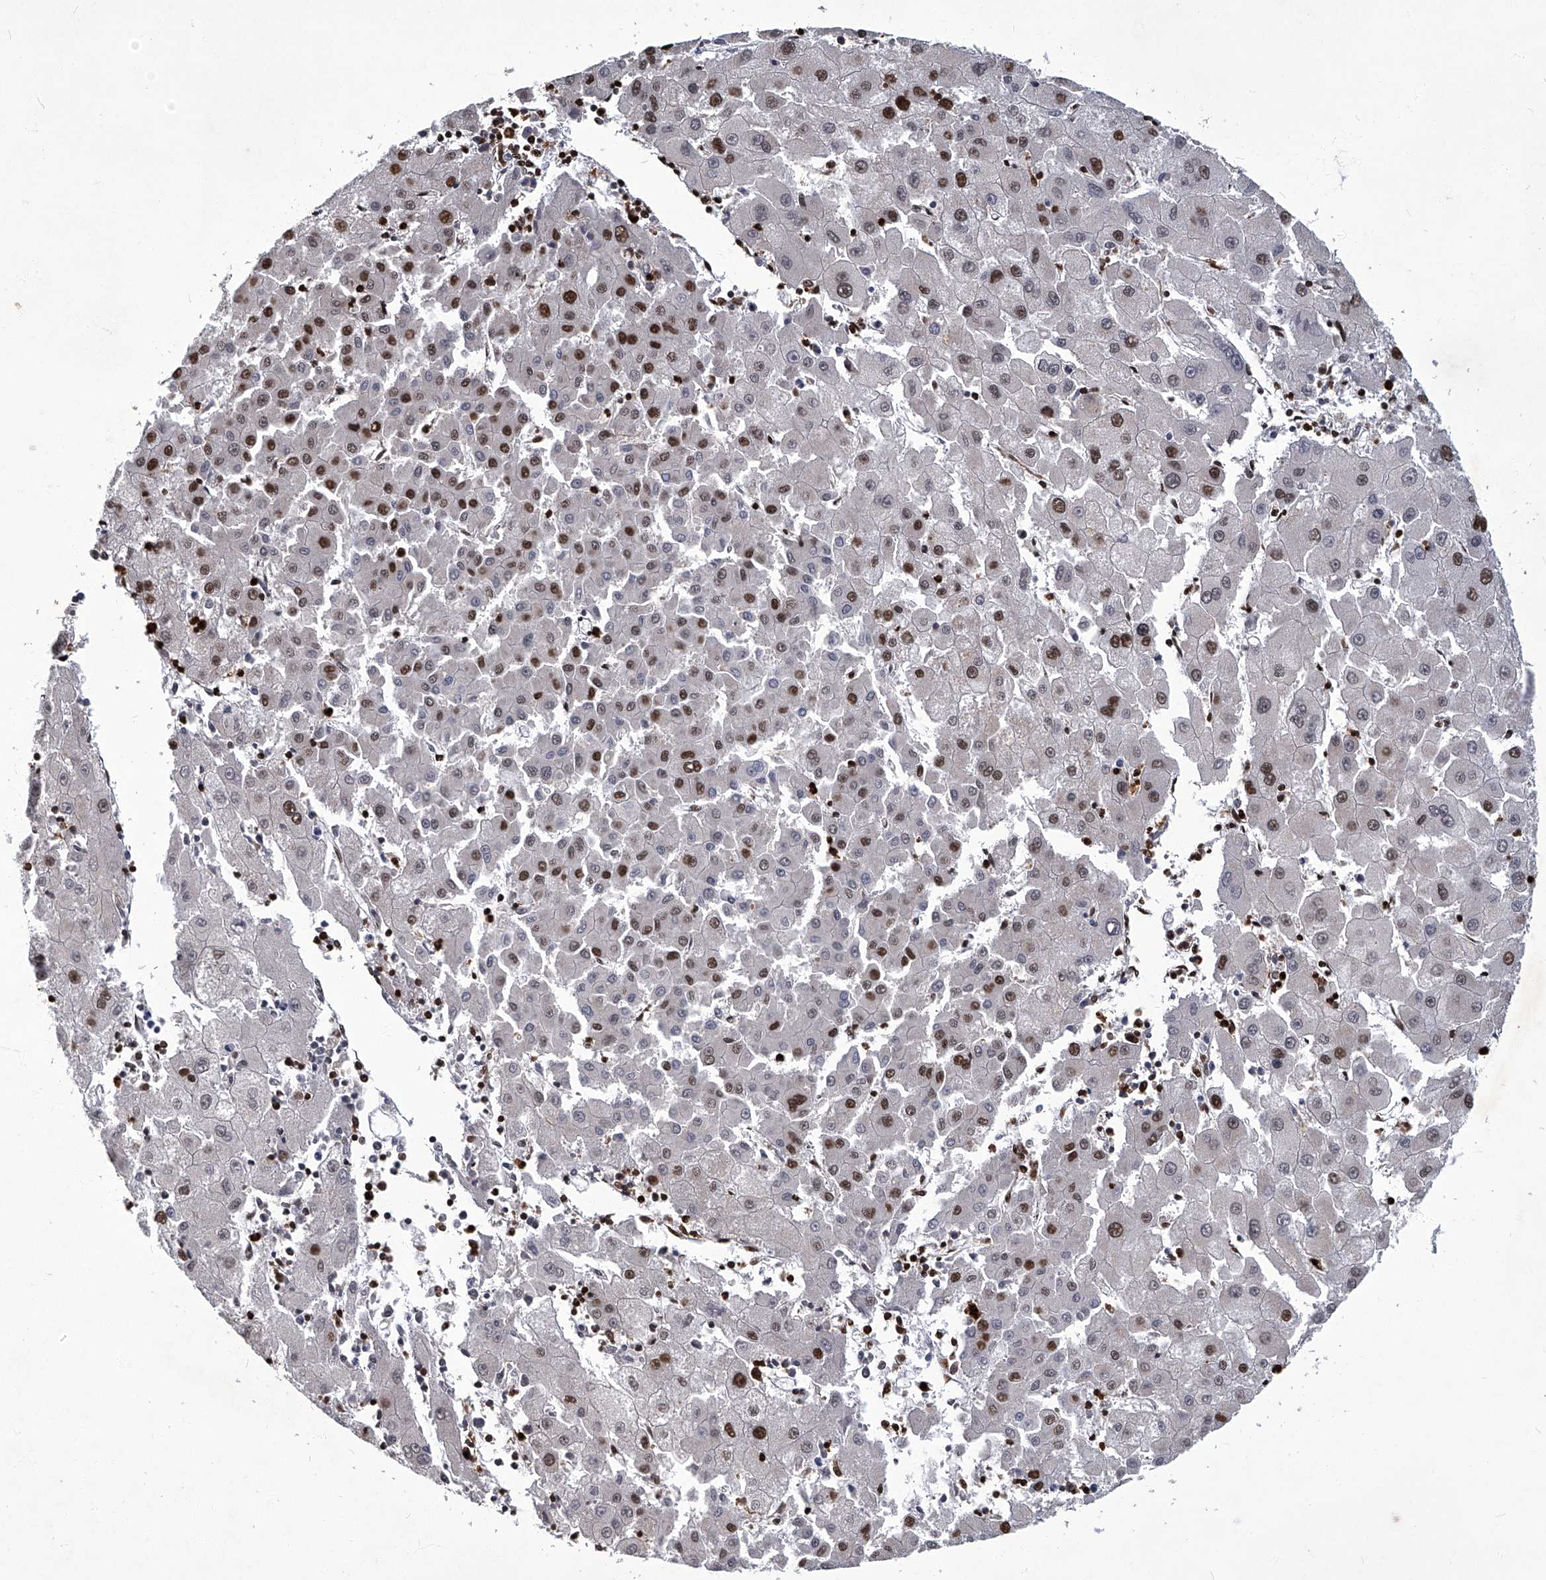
{"staining": {"intensity": "moderate", "quantity": "25%-75%", "location": "nuclear"}, "tissue": "liver cancer", "cell_type": "Tumor cells", "image_type": "cancer", "snomed": [{"axis": "morphology", "description": "Carcinoma, Hepatocellular, NOS"}, {"axis": "topography", "description": "Liver"}], "caption": "DAB immunohistochemical staining of human liver cancer (hepatocellular carcinoma) shows moderate nuclear protein staining in approximately 25%-75% of tumor cells.", "gene": "HBP1", "patient": {"sex": "male", "age": 72}}